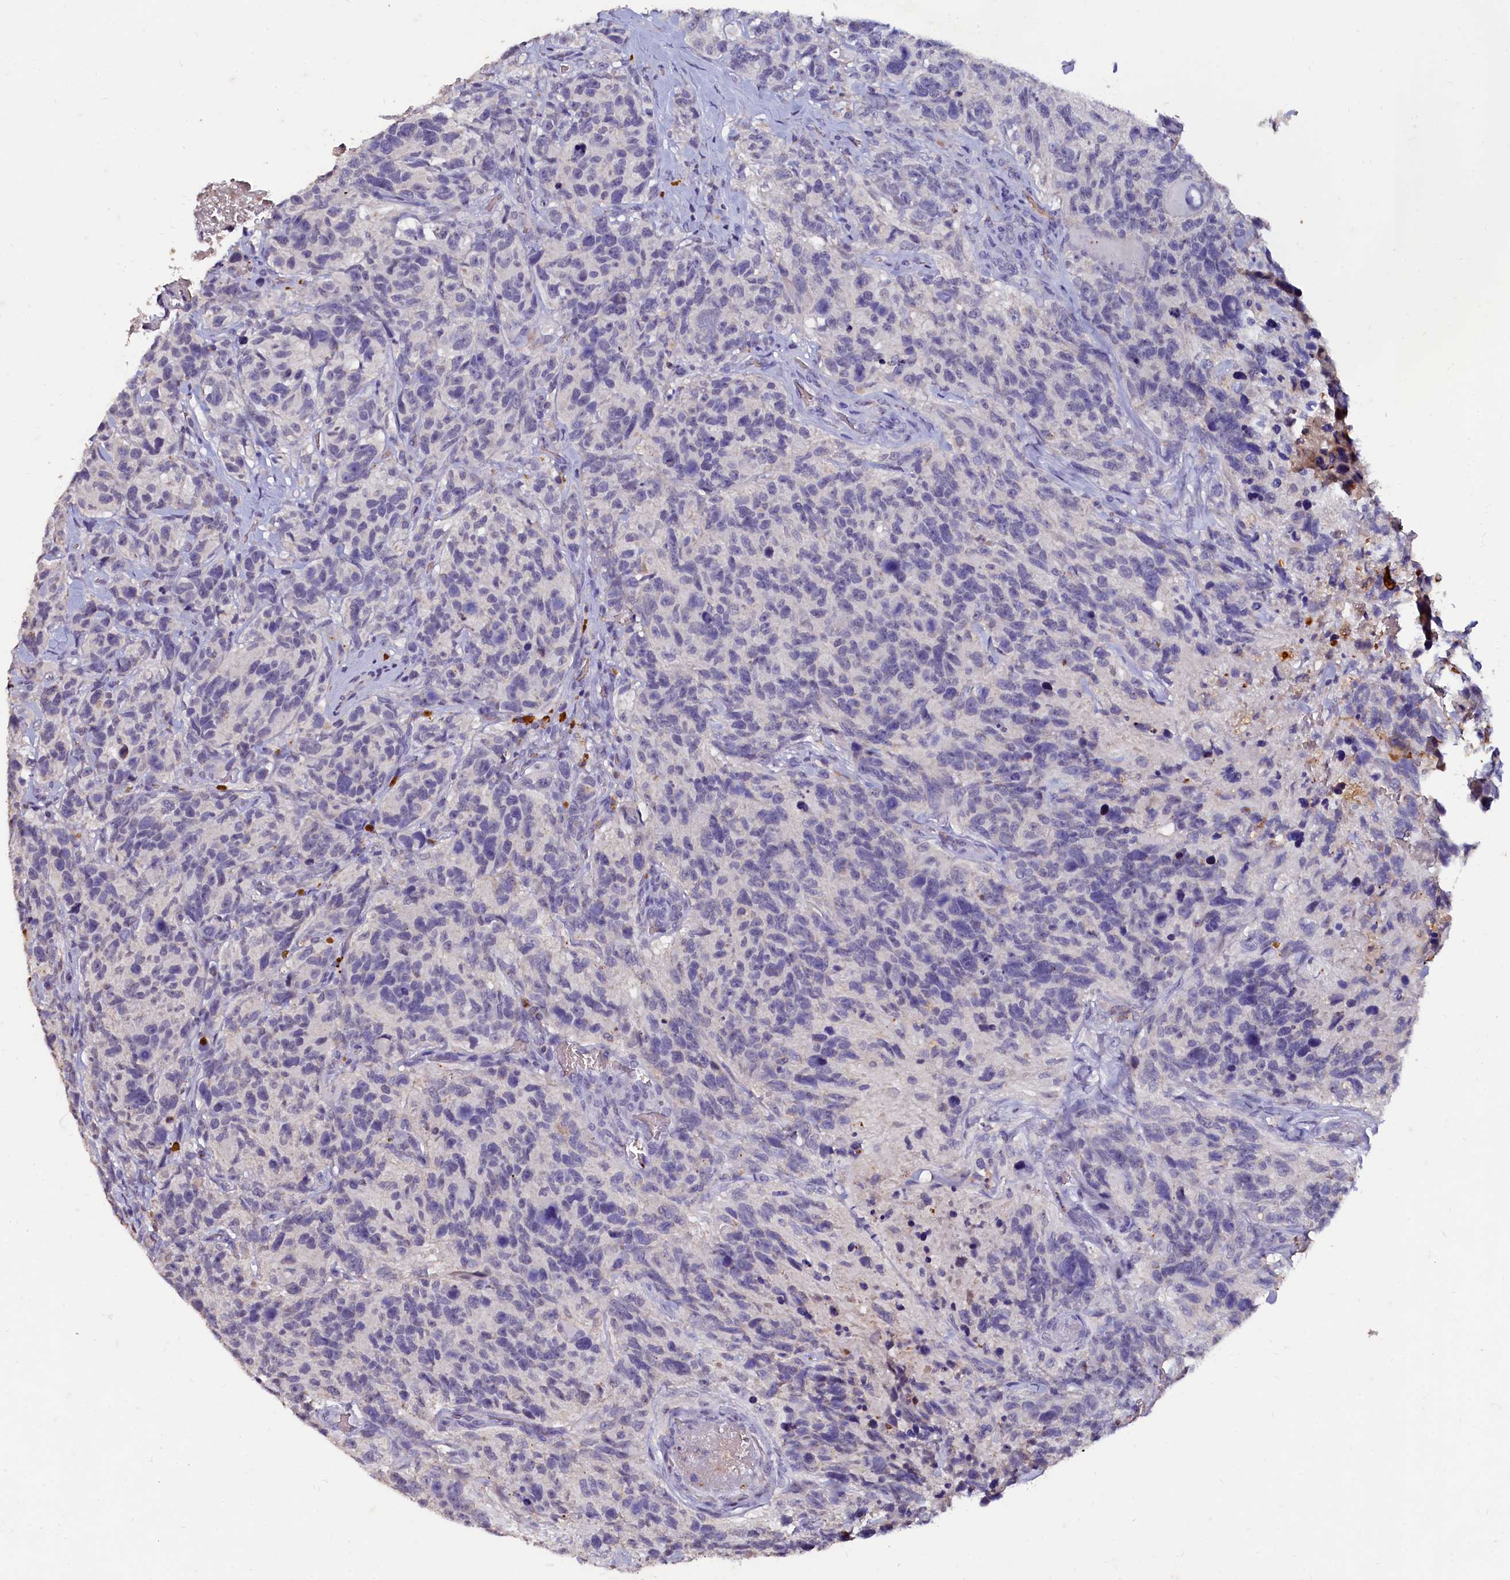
{"staining": {"intensity": "negative", "quantity": "none", "location": "none"}, "tissue": "glioma", "cell_type": "Tumor cells", "image_type": "cancer", "snomed": [{"axis": "morphology", "description": "Glioma, malignant, High grade"}, {"axis": "topography", "description": "Brain"}], "caption": "Tumor cells are negative for brown protein staining in glioma. The staining is performed using DAB (3,3'-diaminobenzidine) brown chromogen with nuclei counter-stained in using hematoxylin.", "gene": "CSTPP1", "patient": {"sex": "male", "age": 69}}